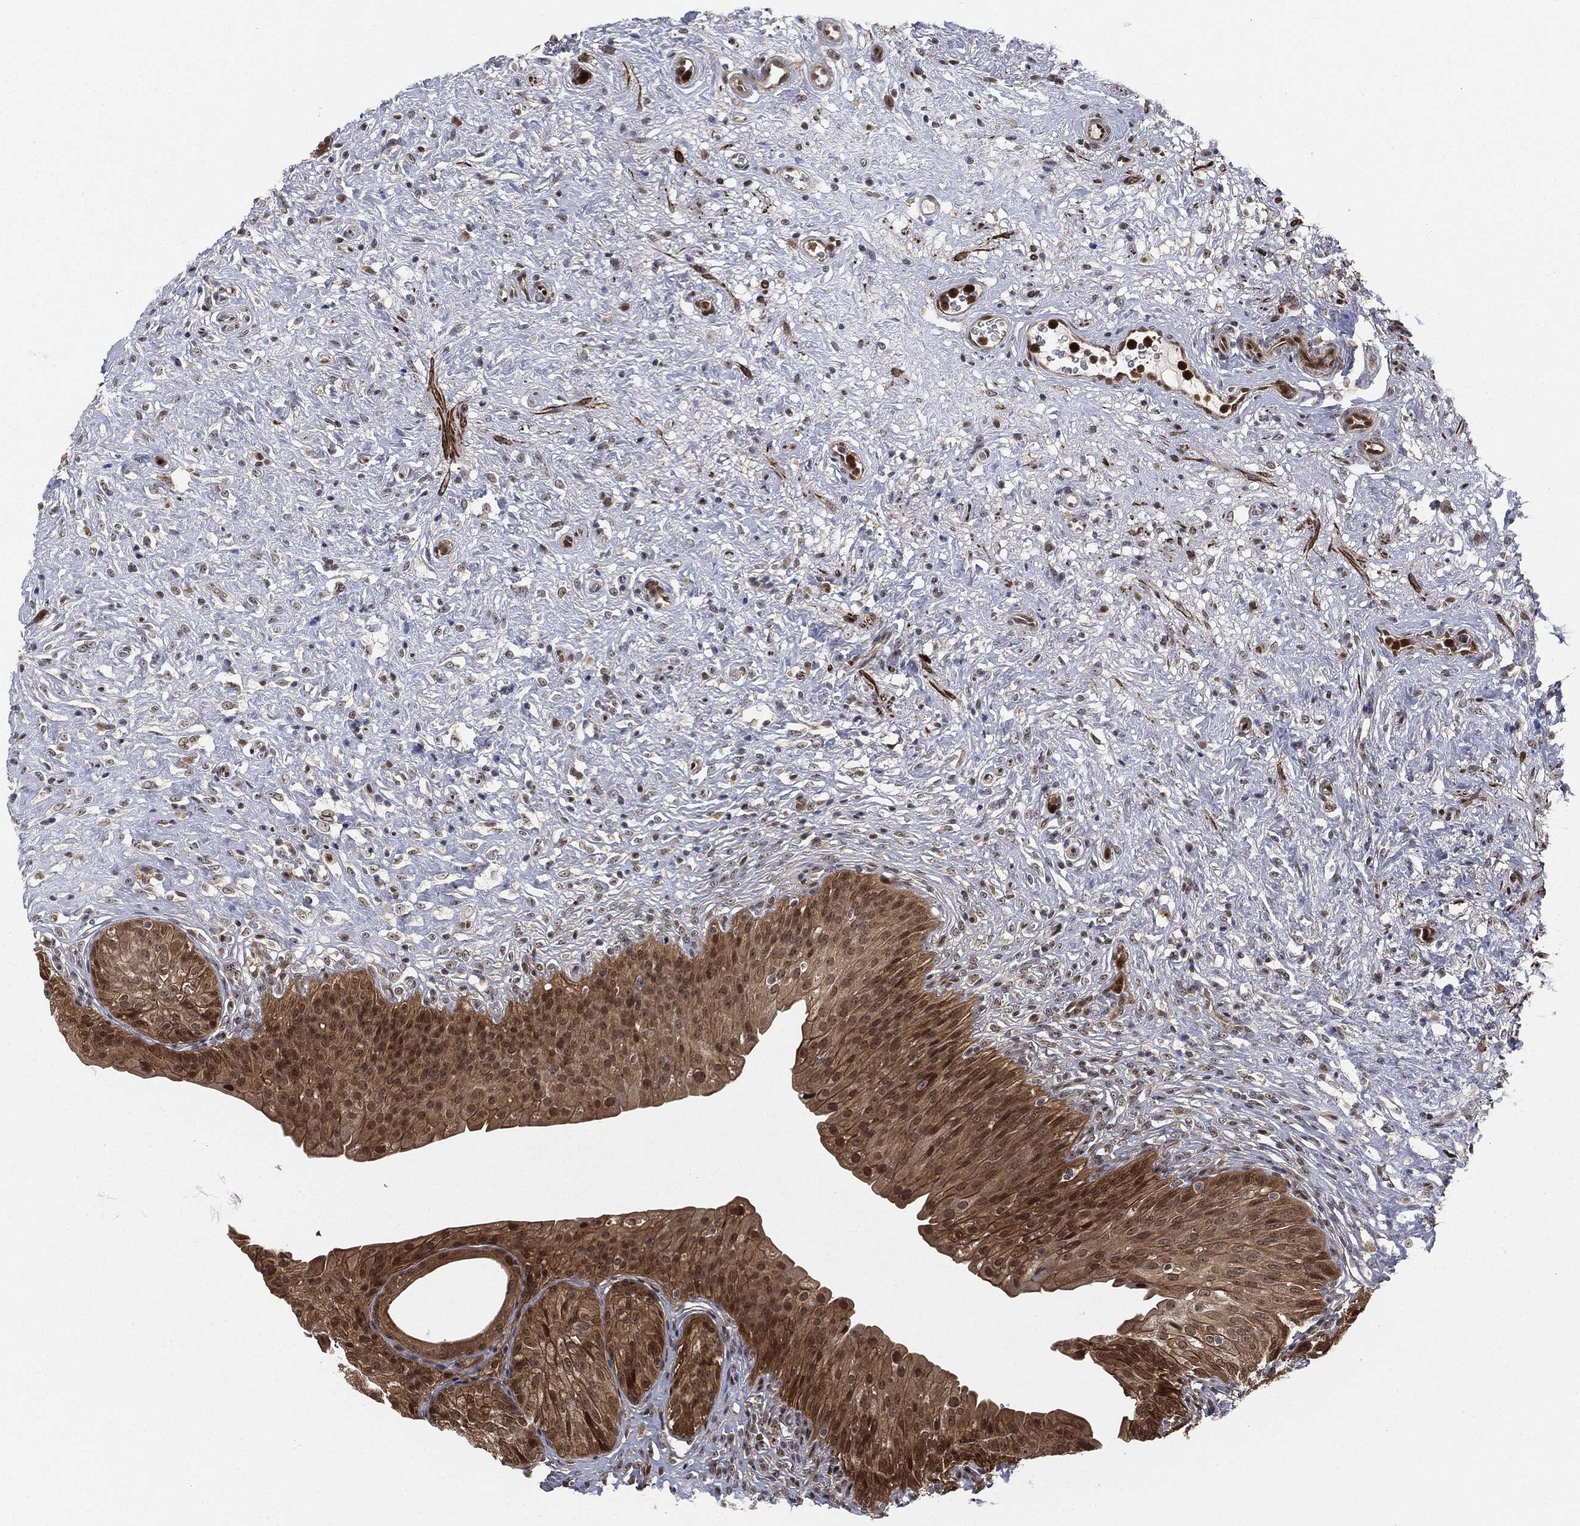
{"staining": {"intensity": "moderate", "quantity": ">75%", "location": "cytoplasmic/membranous"}, "tissue": "urinary bladder", "cell_type": "Urothelial cells", "image_type": "normal", "snomed": [{"axis": "morphology", "description": "Normal tissue, NOS"}, {"axis": "topography", "description": "Urinary bladder"}], "caption": "The image reveals a brown stain indicating the presence of a protein in the cytoplasmic/membranous of urothelial cells in urinary bladder. The staining was performed using DAB to visualize the protein expression in brown, while the nuclei were stained in blue with hematoxylin (Magnification: 20x).", "gene": "CAPRIN2", "patient": {"sex": "male", "age": 46}}